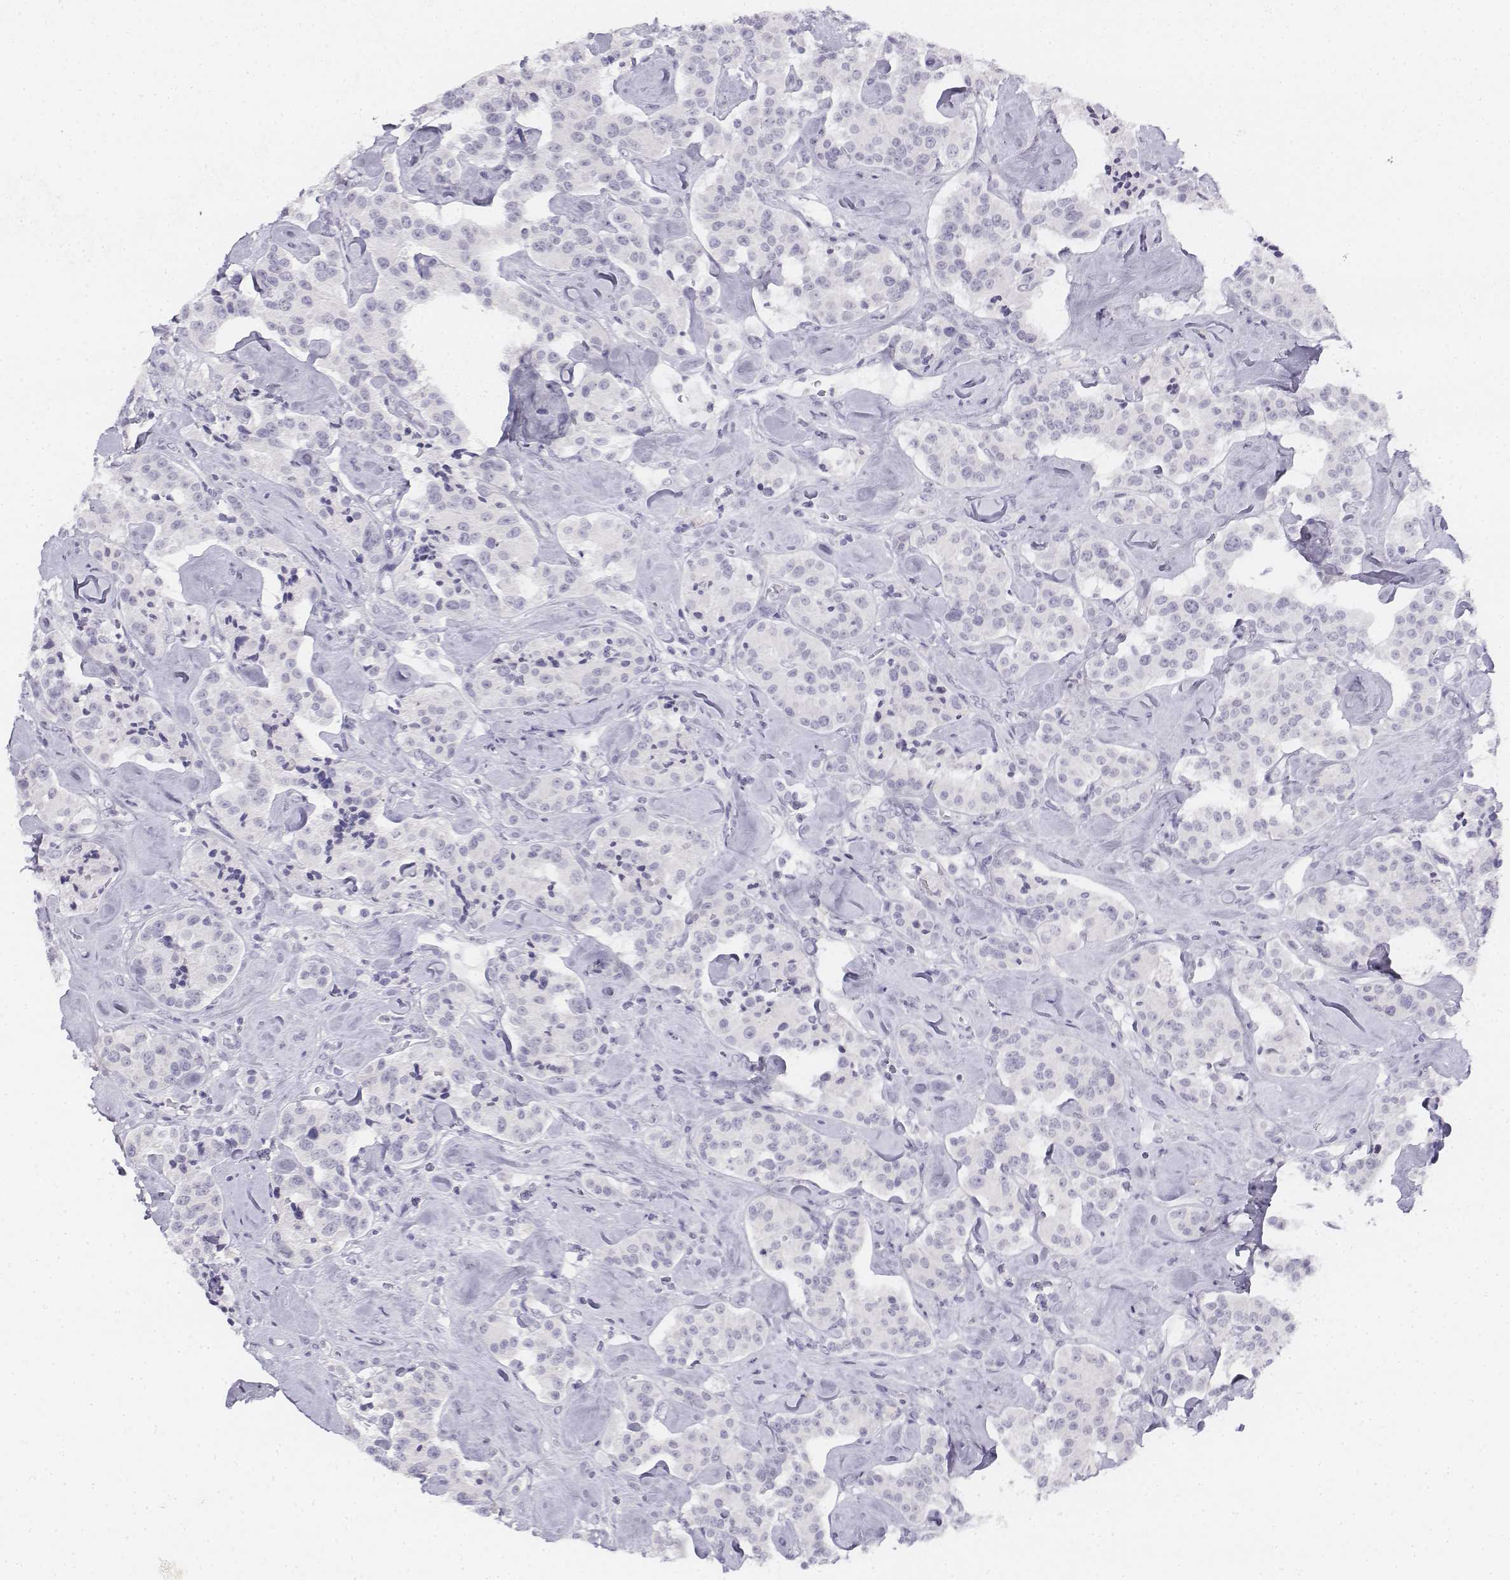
{"staining": {"intensity": "negative", "quantity": "none", "location": "none"}, "tissue": "carcinoid", "cell_type": "Tumor cells", "image_type": "cancer", "snomed": [{"axis": "morphology", "description": "Carcinoid, malignant, NOS"}, {"axis": "topography", "description": "Pancreas"}], "caption": "Immunohistochemistry of human carcinoid reveals no staining in tumor cells.", "gene": "UCN2", "patient": {"sex": "male", "age": 41}}